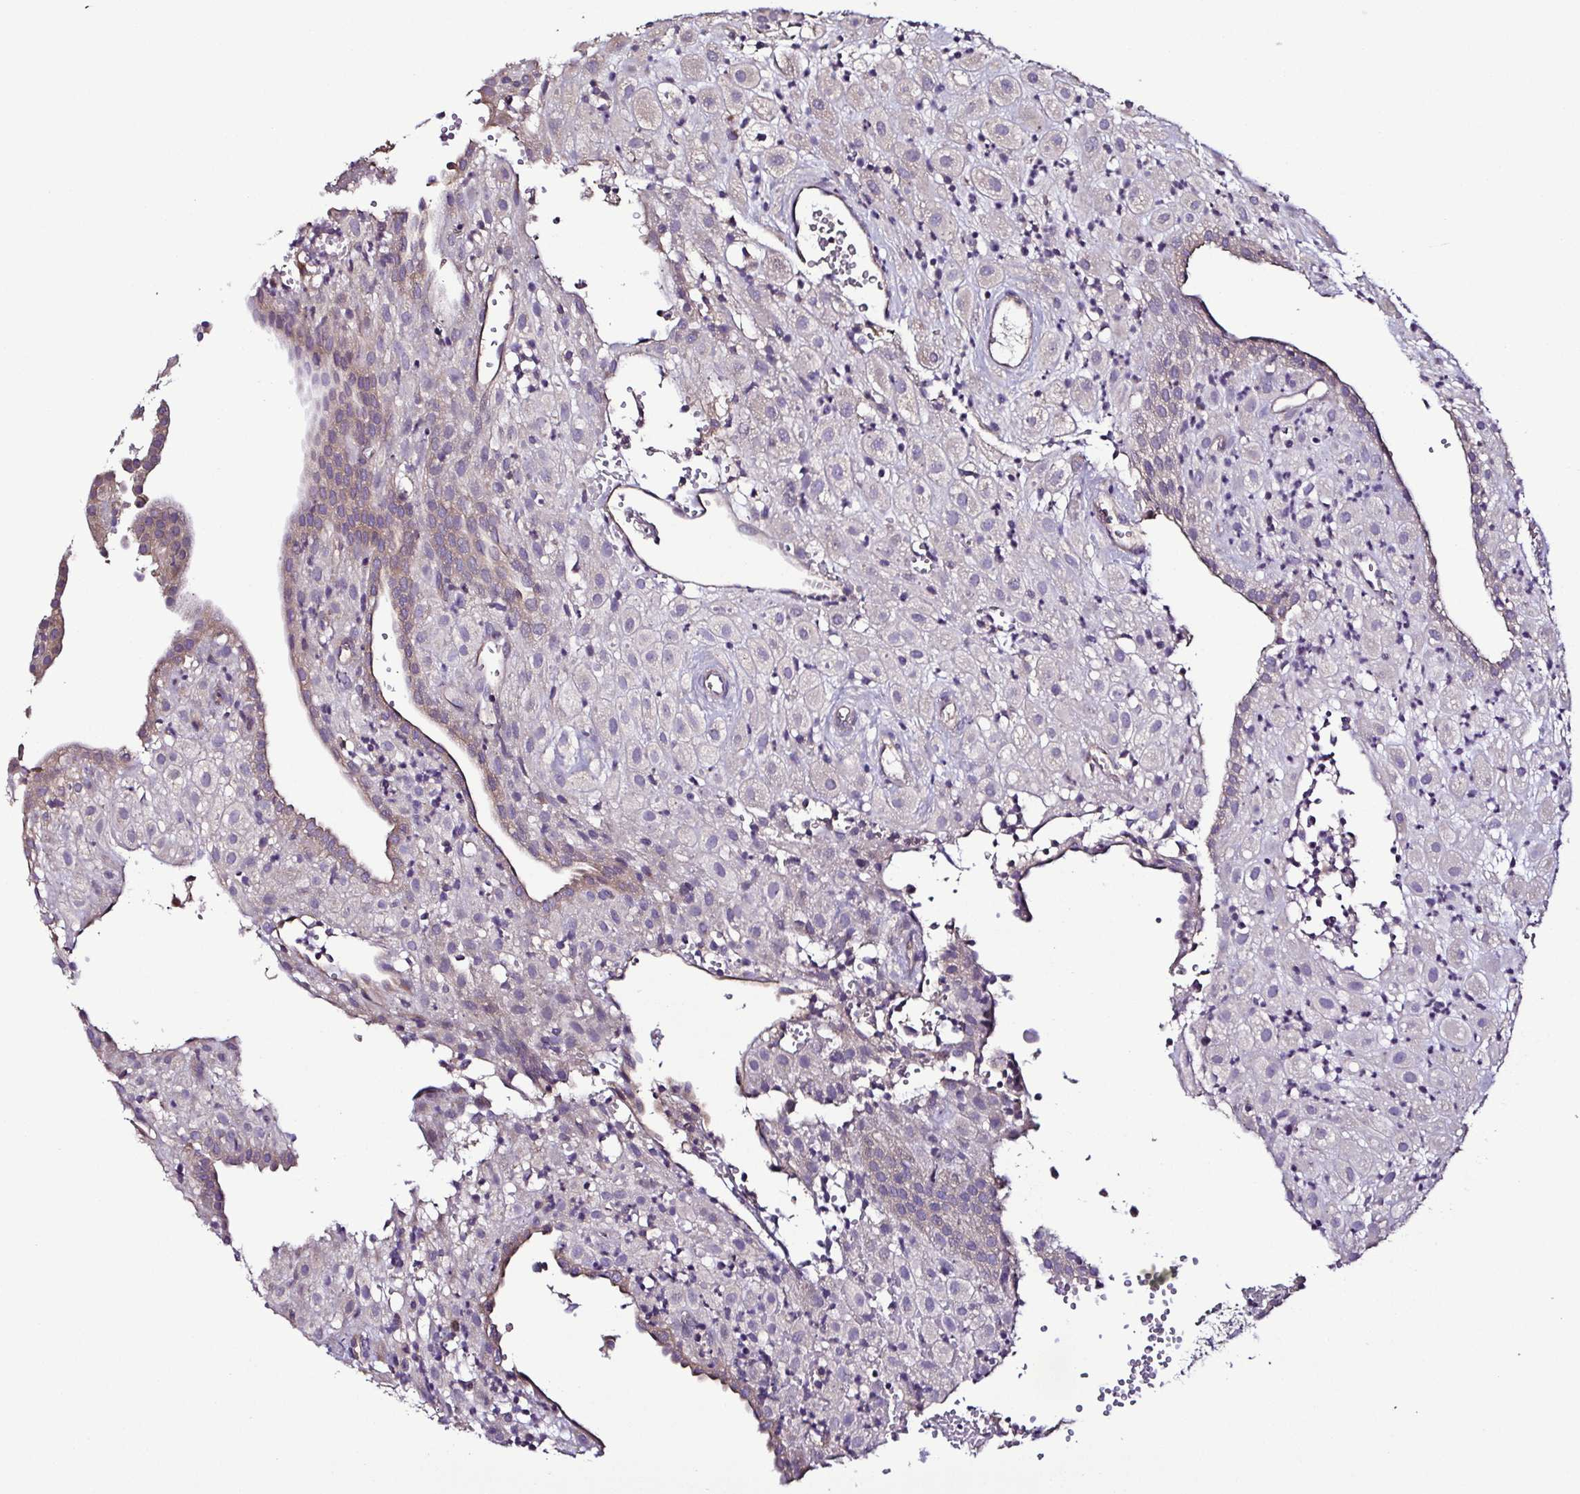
{"staining": {"intensity": "negative", "quantity": "none", "location": "none"}, "tissue": "placenta", "cell_type": "Decidual cells", "image_type": "normal", "snomed": [{"axis": "morphology", "description": "Normal tissue, NOS"}, {"axis": "topography", "description": "Placenta"}], "caption": "High power microscopy histopathology image of an IHC photomicrograph of unremarkable placenta, revealing no significant staining in decidual cells.", "gene": "LMOD2", "patient": {"sex": "female", "age": 24}}